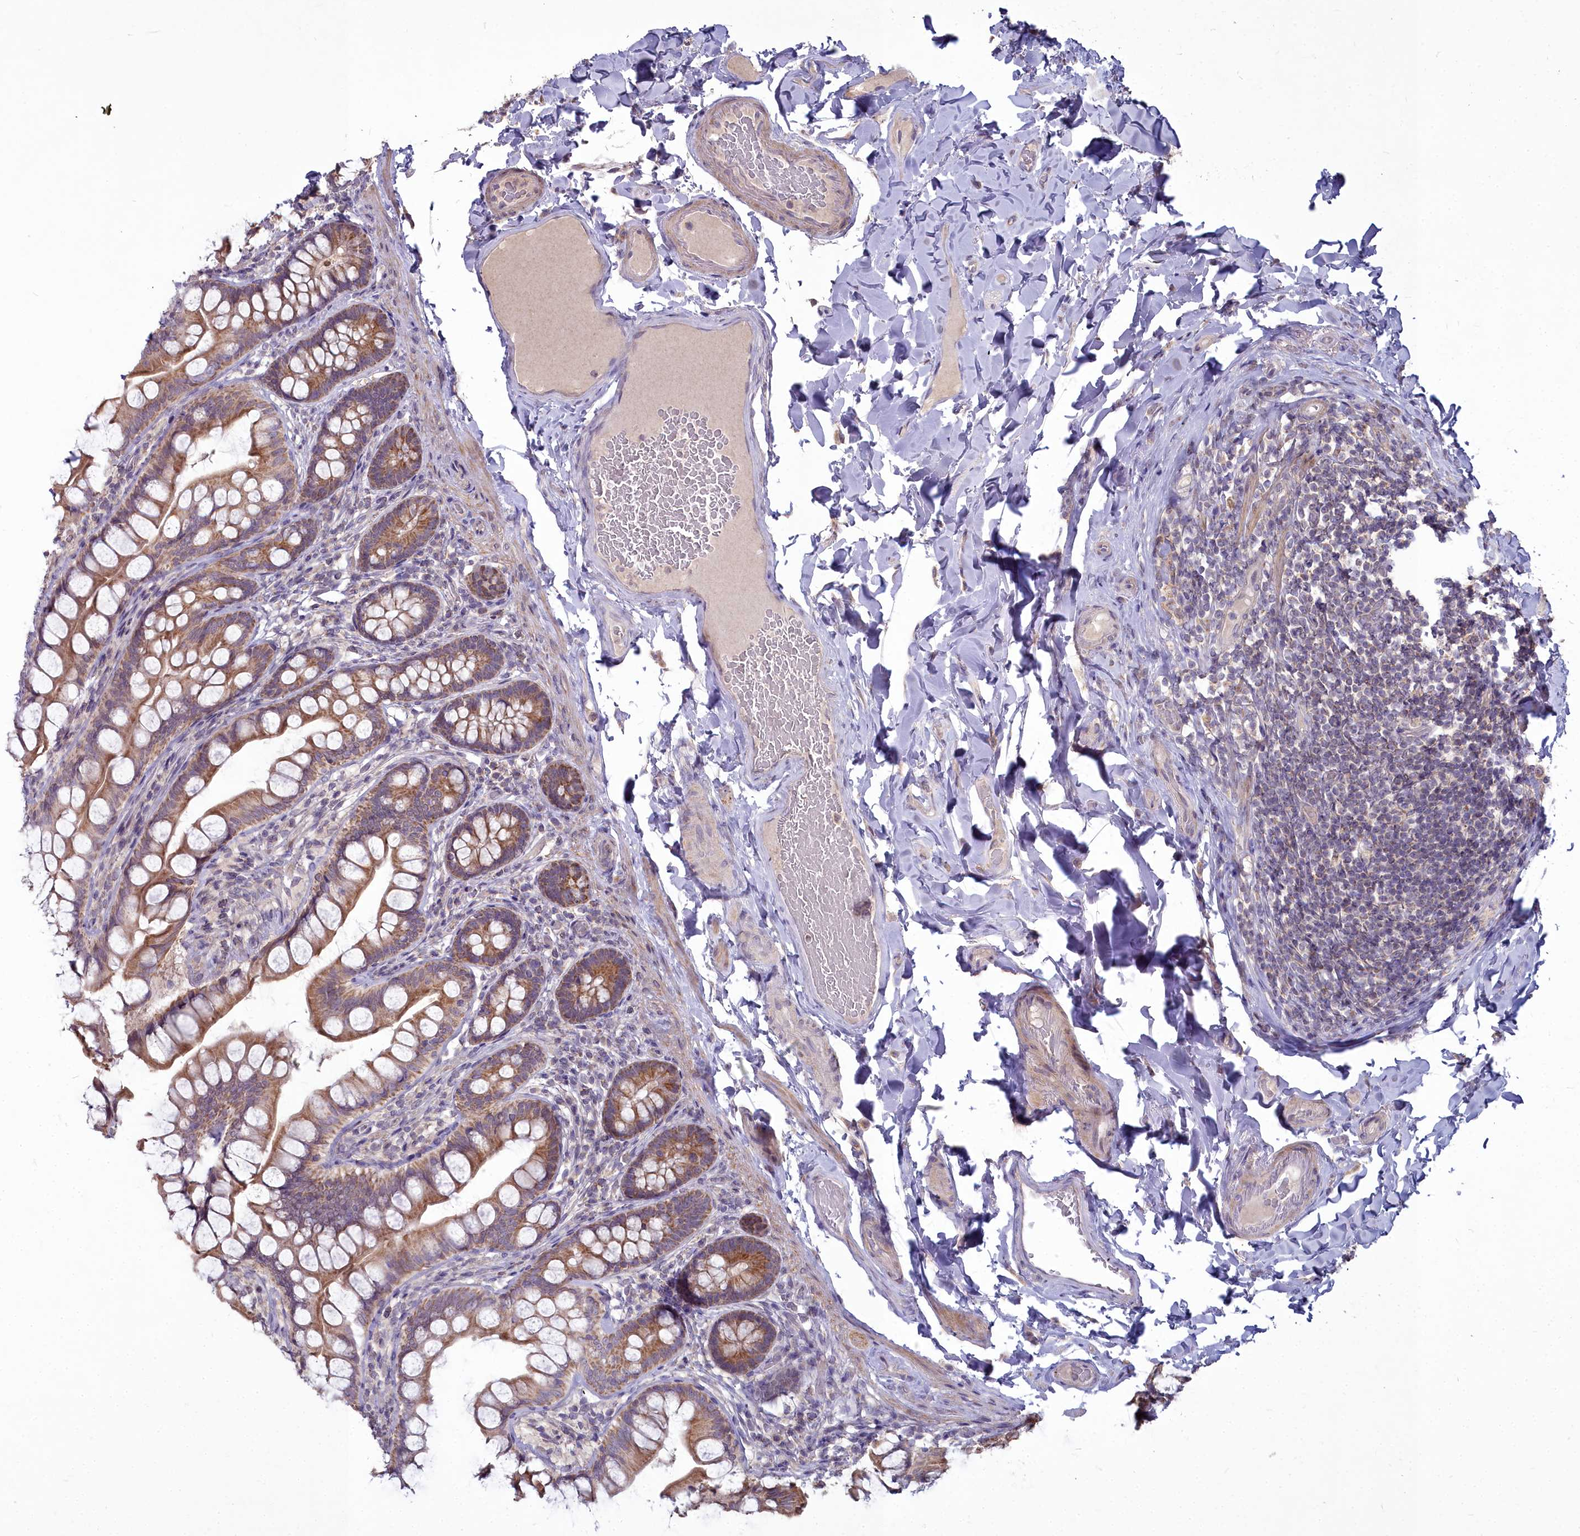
{"staining": {"intensity": "strong", "quantity": ">75%", "location": "cytoplasmic/membranous"}, "tissue": "small intestine", "cell_type": "Glandular cells", "image_type": "normal", "snomed": [{"axis": "morphology", "description": "Normal tissue, NOS"}, {"axis": "topography", "description": "Small intestine"}], "caption": "Protein staining by IHC demonstrates strong cytoplasmic/membranous staining in about >75% of glandular cells in unremarkable small intestine. (Stains: DAB in brown, nuclei in blue, Microscopy: brightfield microscopy at high magnification).", "gene": "MICU2", "patient": {"sex": "male", "age": 70}}